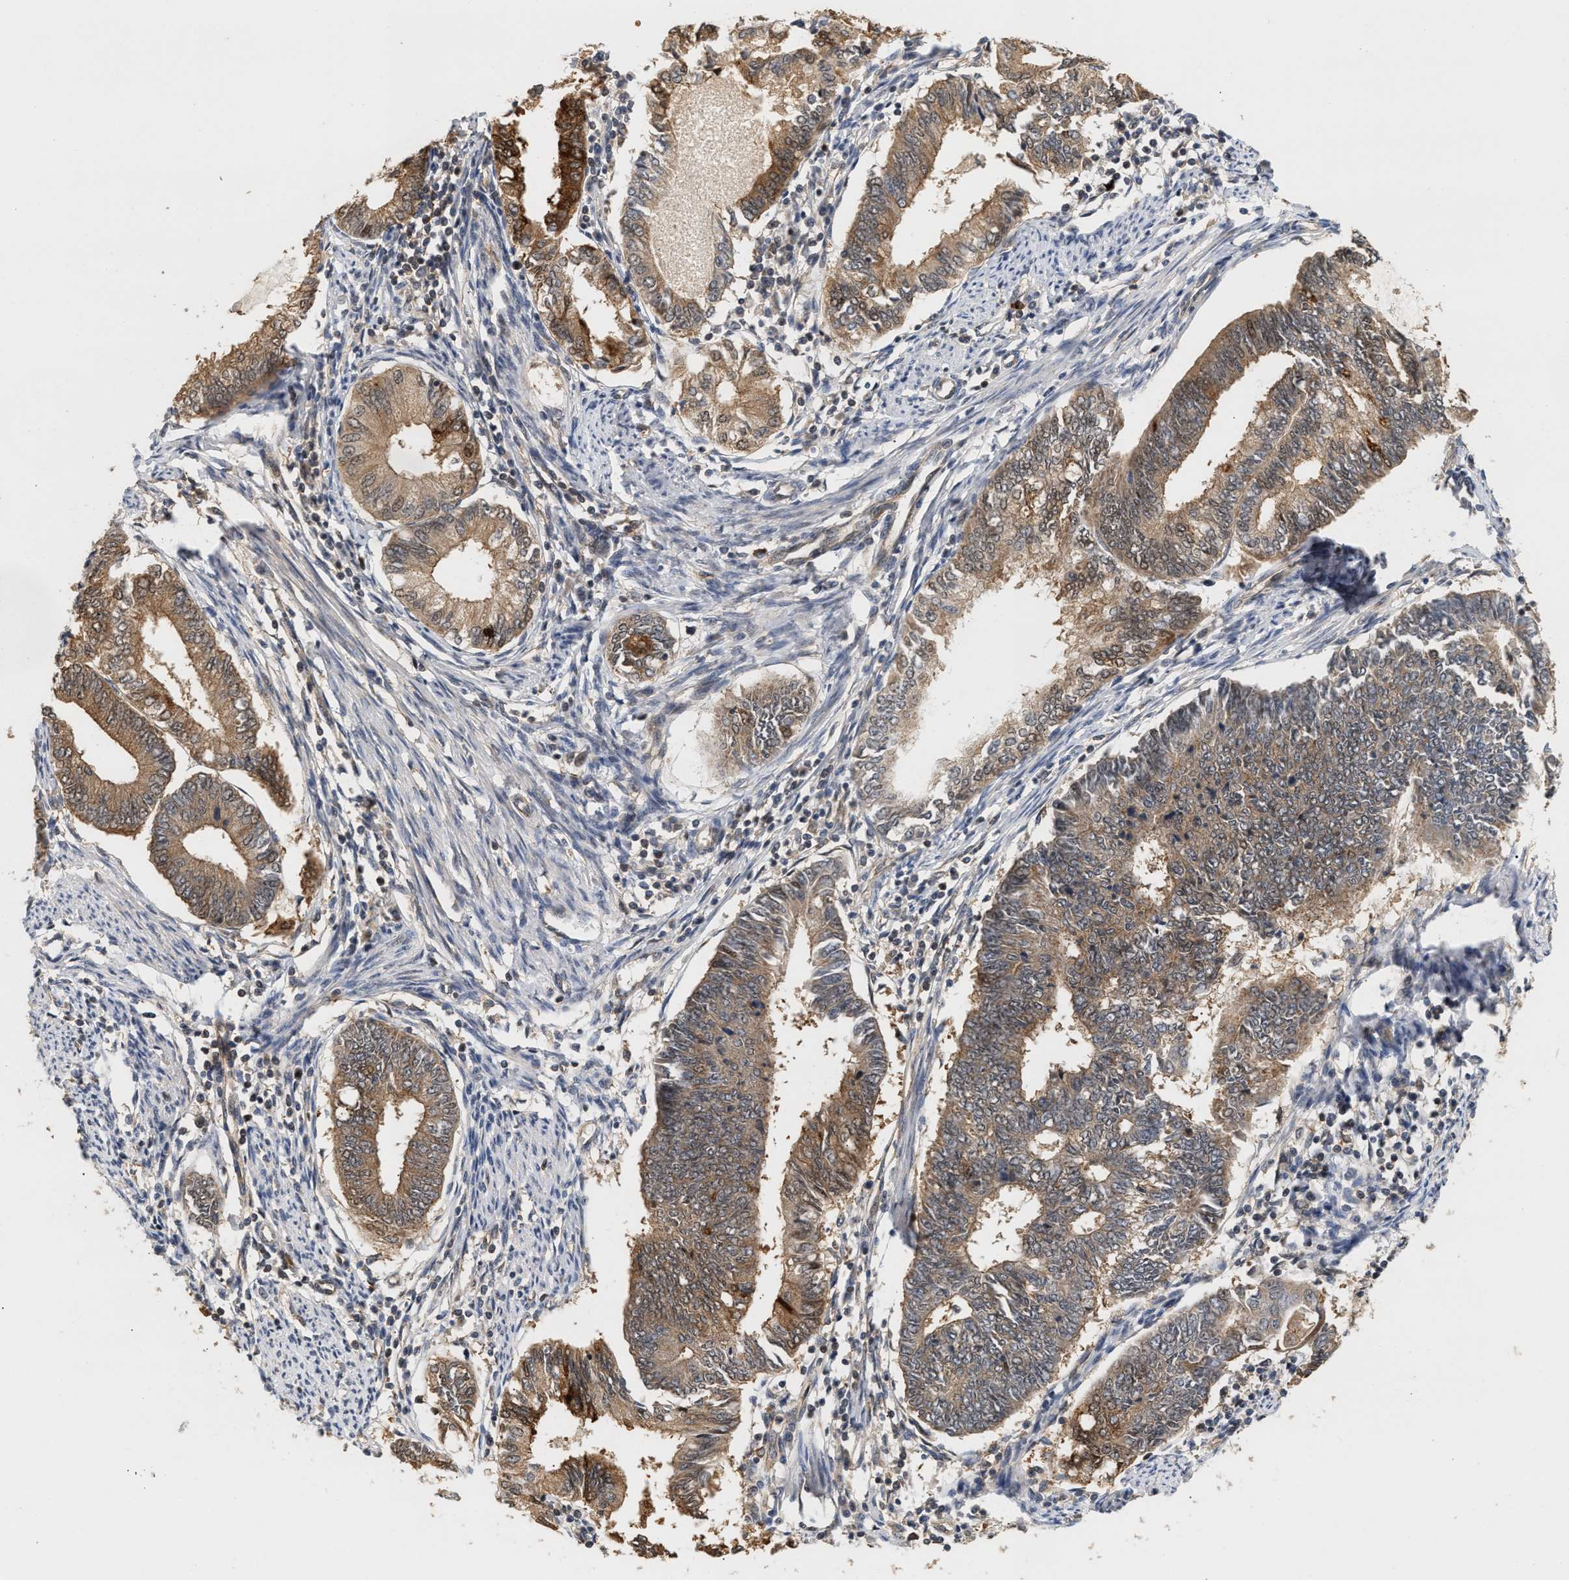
{"staining": {"intensity": "moderate", "quantity": ">75%", "location": "cytoplasmic/membranous"}, "tissue": "endometrial cancer", "cell_type": "Tumor cells", "image_type": "cancer", "snomed": [{"axis": "morphology", "description": "Adenocarcinoma, NOS"}, {"axis": "topography", "description": "Endometrium"}], "caption": "Immunohistochemistry (IHC) of adenocarcinoma (endometrial) displays medium levels of moderate cytoplasmic/membranous positivity in approximately >75% of tumor cells. (Stains: DAB (3,3'-diaminobenzidine) in brown, nuclei in blue, Microscopy: brightfield microscopy at high magnification).", "gene": "ABHD5", "patient": {"sex": "female", "age": 86}}